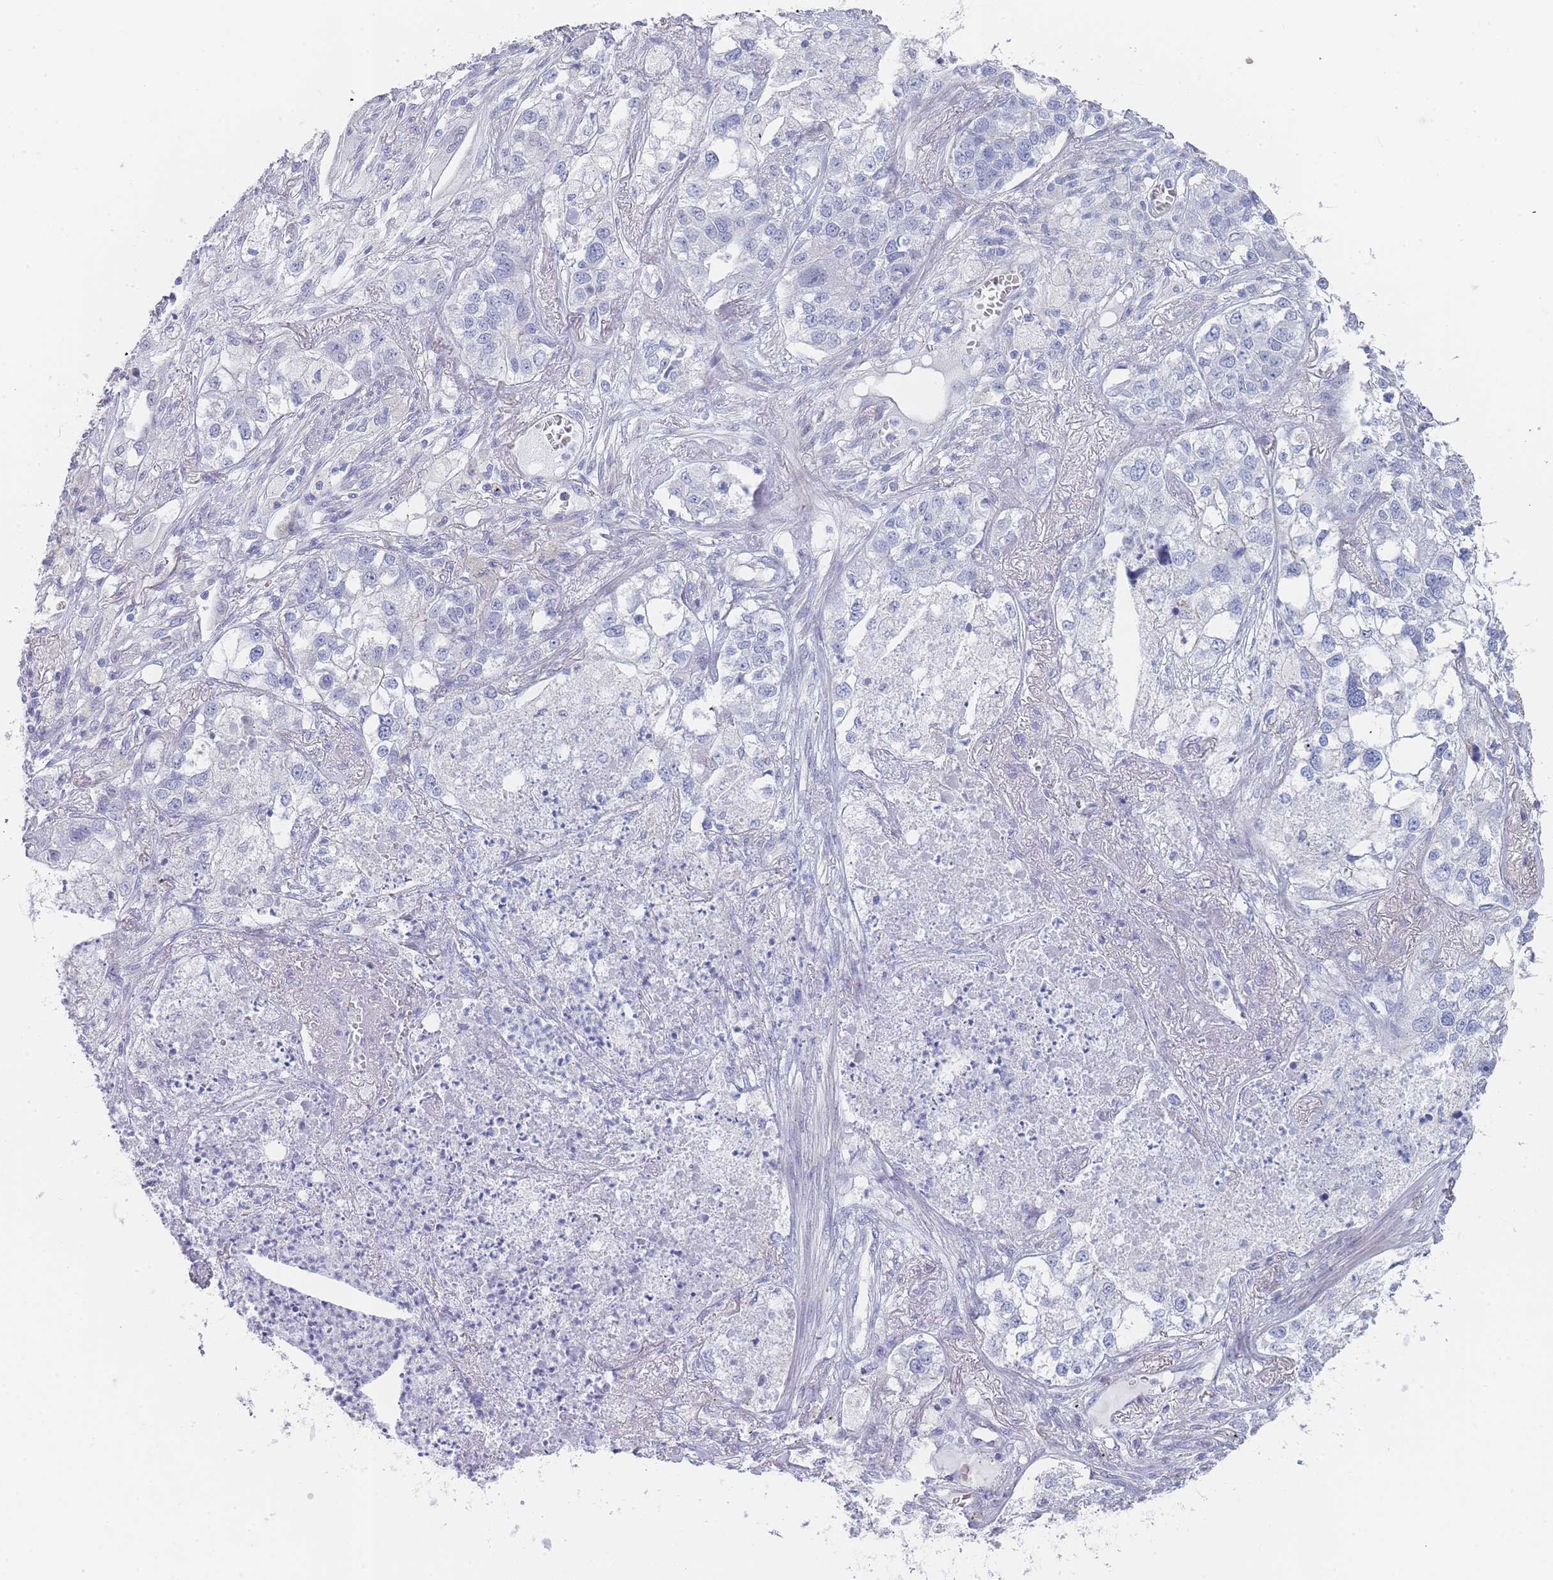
{"staining": {"intensity": "negative", "quantity": "none", "location": "none"}, "tissue": "lung cancer", "cell_type": "Tumor cells", "image_type": "cancer", "snomed": [{"axis": "morphology", "description": "Adenocarcinoma, NOS"}, {"axis": "topography", "description": "Lung"}], "caption": "A histopathology image of lung cancer (adenocarcinoma) stained for a protein reveals no brown staining in tumor cells.", "gene": "IMPG1", "patient": {"sex": "male", "age": 49}}